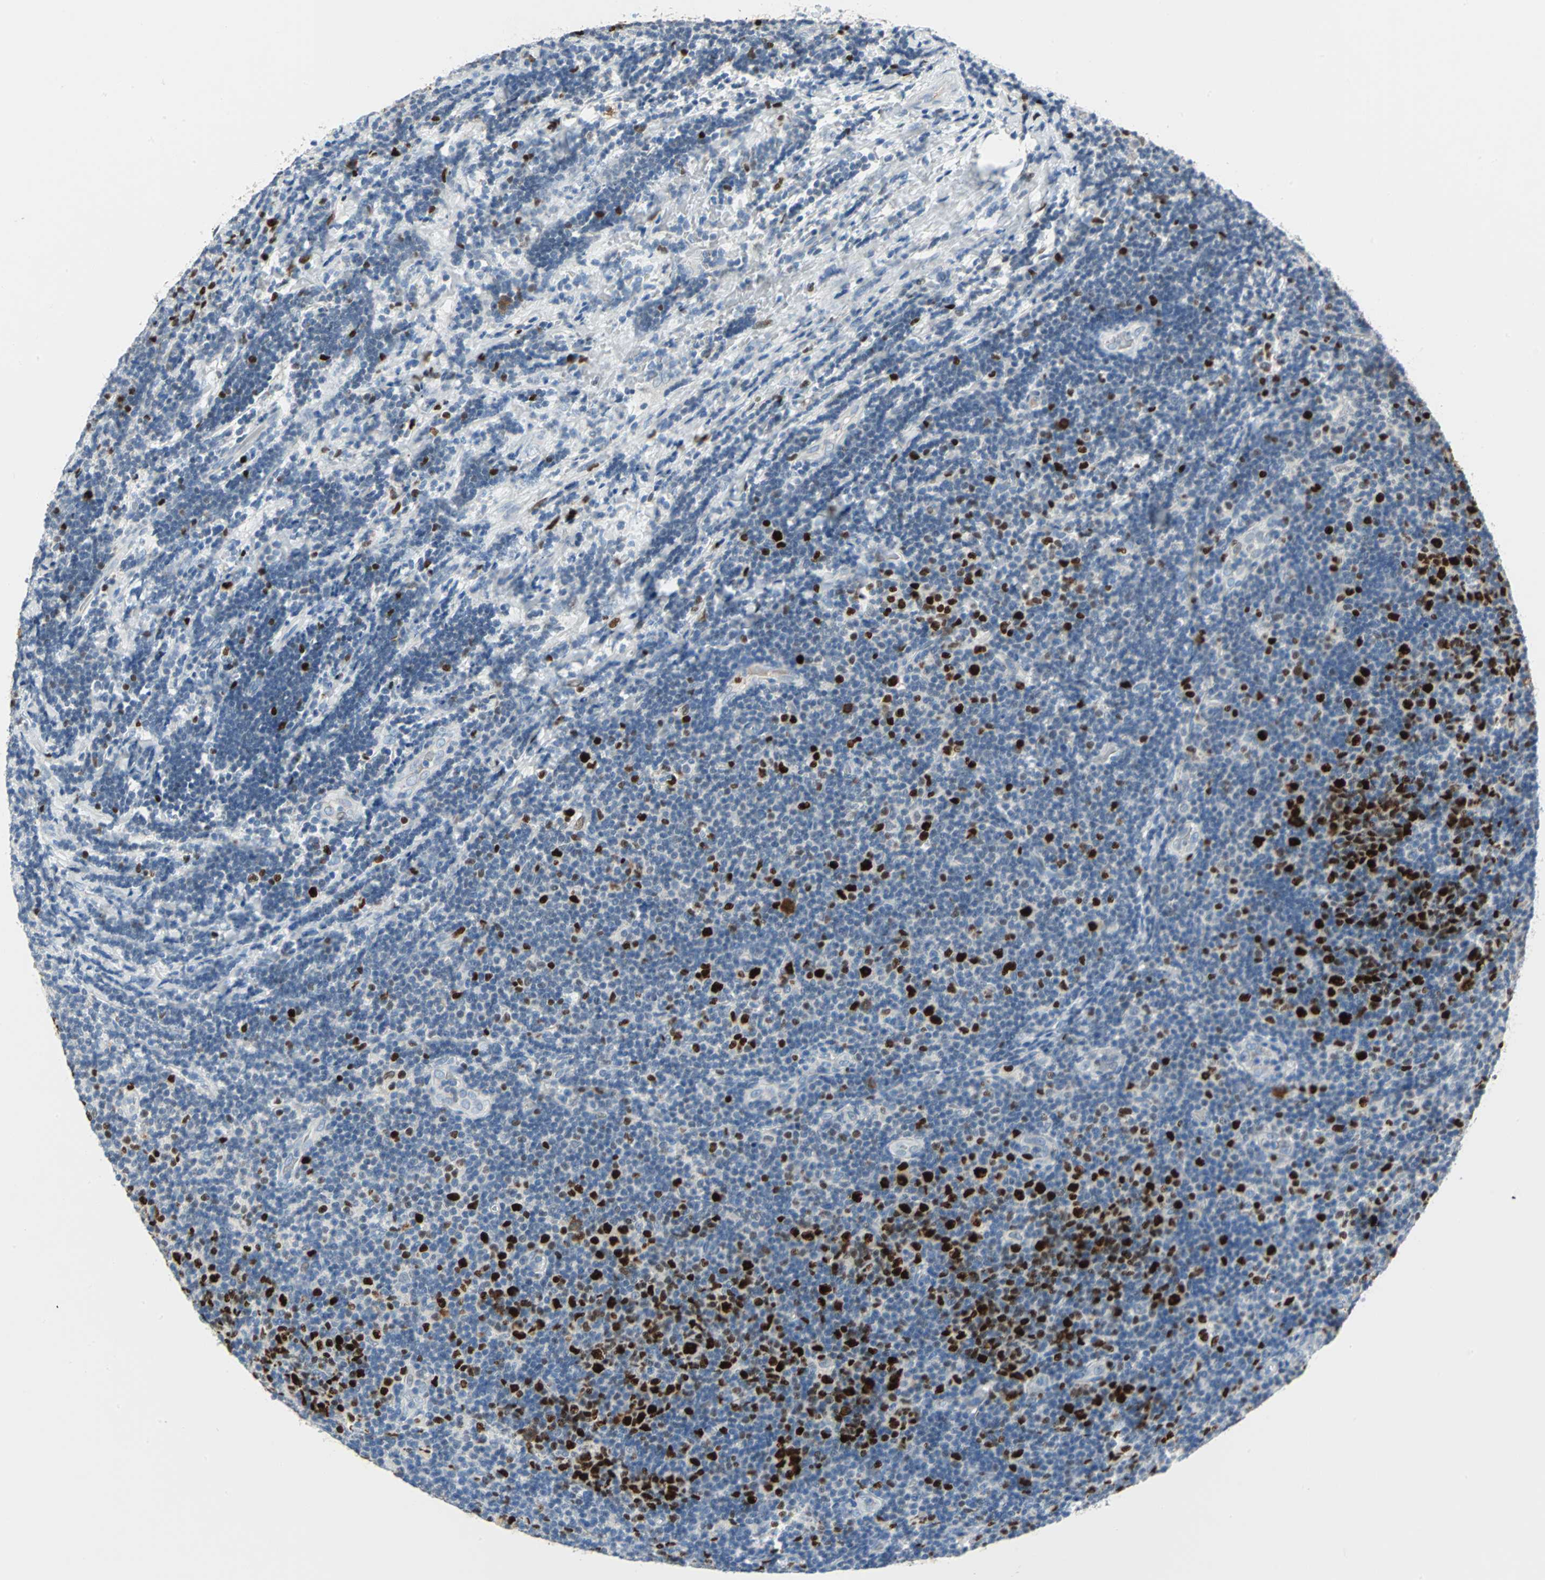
{"staining": {"intensity": "strong", "quantity": "<25%", "location": "nuclear"}, "tissue": "lymphoma", "cell_type": "Tumor cells", "image_type": "cancer", "snomed": [{"axis": "morphology", "description": "Malignant lymphoma, non-Hodgkin's type, Low grade"}, {"axis": "topography", "description": "Lymph node"}], "caption": "Immunohistochemical staining of human lymphoma shows medium levels of strong nuclear protein expression in about <25% of tumor cells. The staining is performed using DAB brown chromogen to label protein expression. The nuclei are counter-stained blue using hematoxylin.", "gene": "MCM4", "patient": {"sex": "male", "age": 83}}